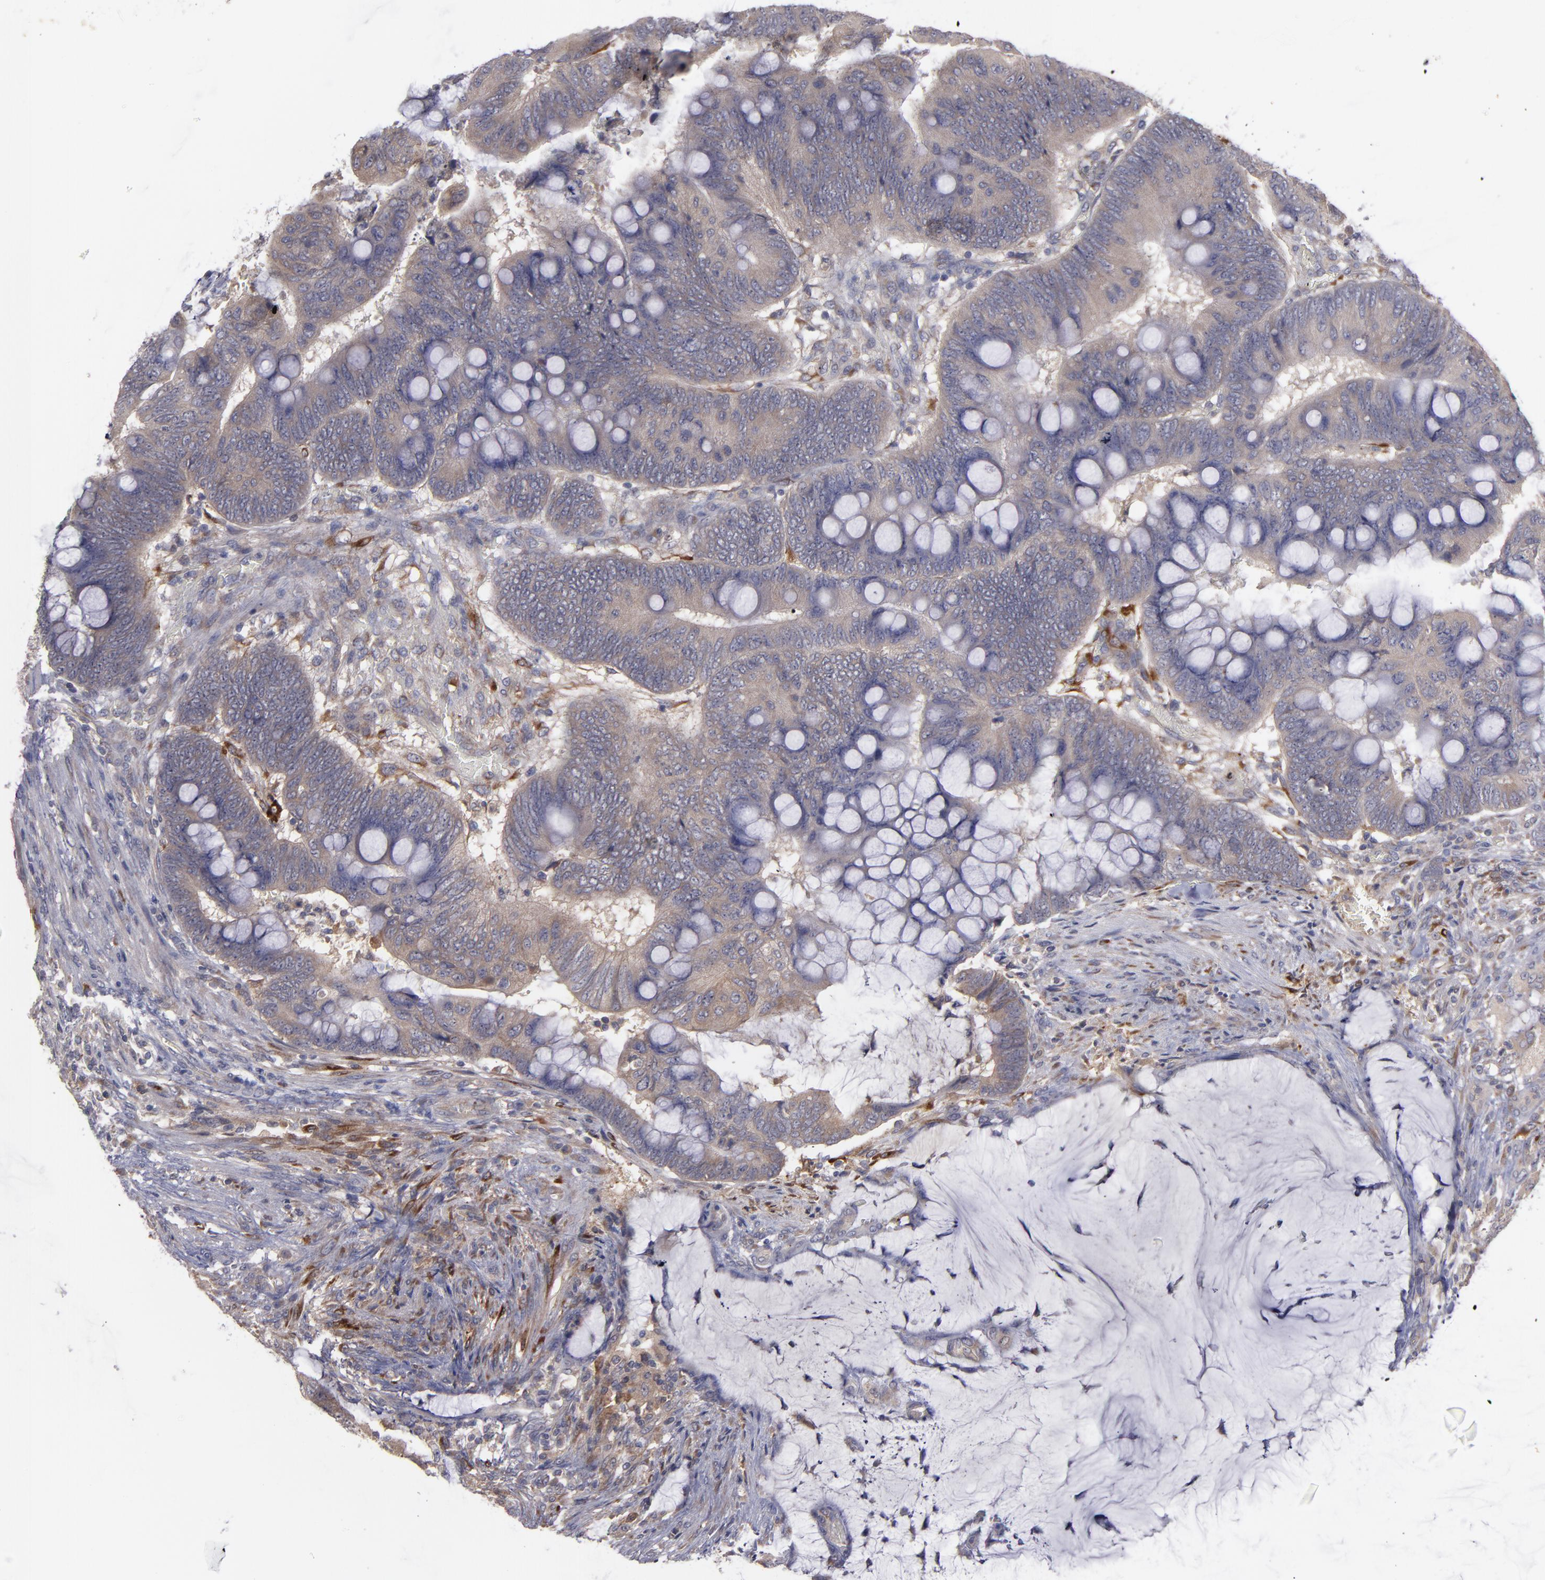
{"staining": {"intensity": "weak", "quantity": ">75%", "location": "cytoplasmic/membranous"}, "tissue": "colorectal cancer", "cell_type": "Tumor cells", "image_type": "cancer", "snomed": [{"axis": "morphology", "description": "Normal tissue, NOS"}, {"axis": "morphology", "description": "Adenocarcinoma, NOS"}, {"axis": "topography", "description": "Rectum"}], "caption": "Human adenocarcinoma (colorectal) stained with a brown dye displays weak cytoplasmic/membranous positive positivity in approximately >75% of tumor cells.", "gene": "MMP11", "patient": {"sex": "male", "age": 92}}